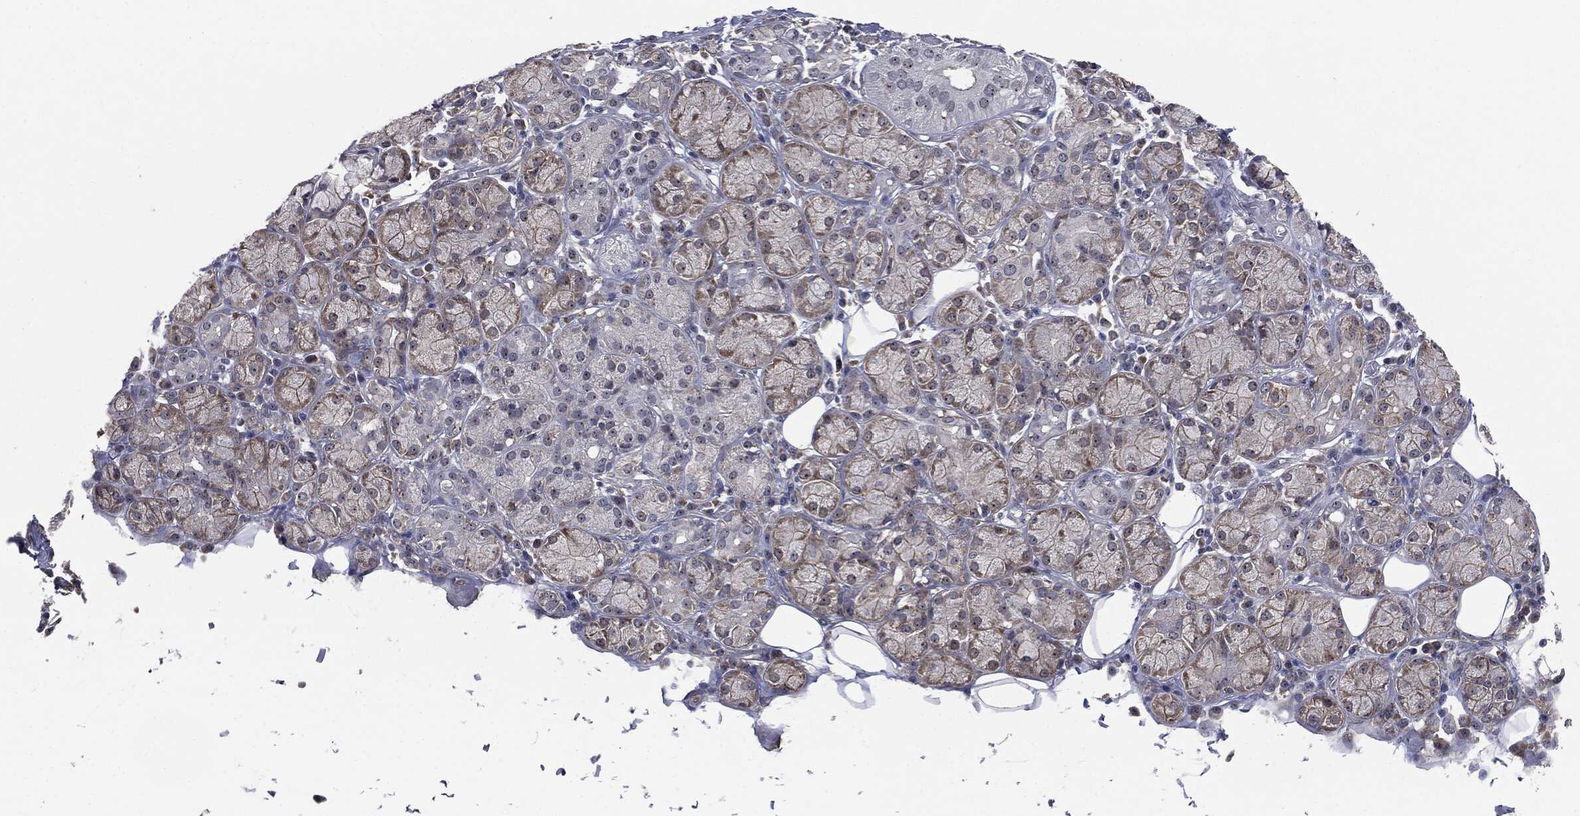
{"staining": {"intensity": "weak", "quantity": "25%-75%", "location": "cytoplasmic/membranous"}, "tissue": "salivary gland", "cell_type": "Glandular cells", "image_type": "normal", "snomed": [{"axis": "morphology", "description": "Normal tissue, NOS"}, {"axis": "topography", "description": "Salivary gland"}], "caption": "This is an image of immunohistochemistry staining of benign salivary gland, which shows weak expression in the cytoplasmic/membranous of glandular cells.", "gene": "TRMT1L", "patient": {"sex": "male", "age": 71}}